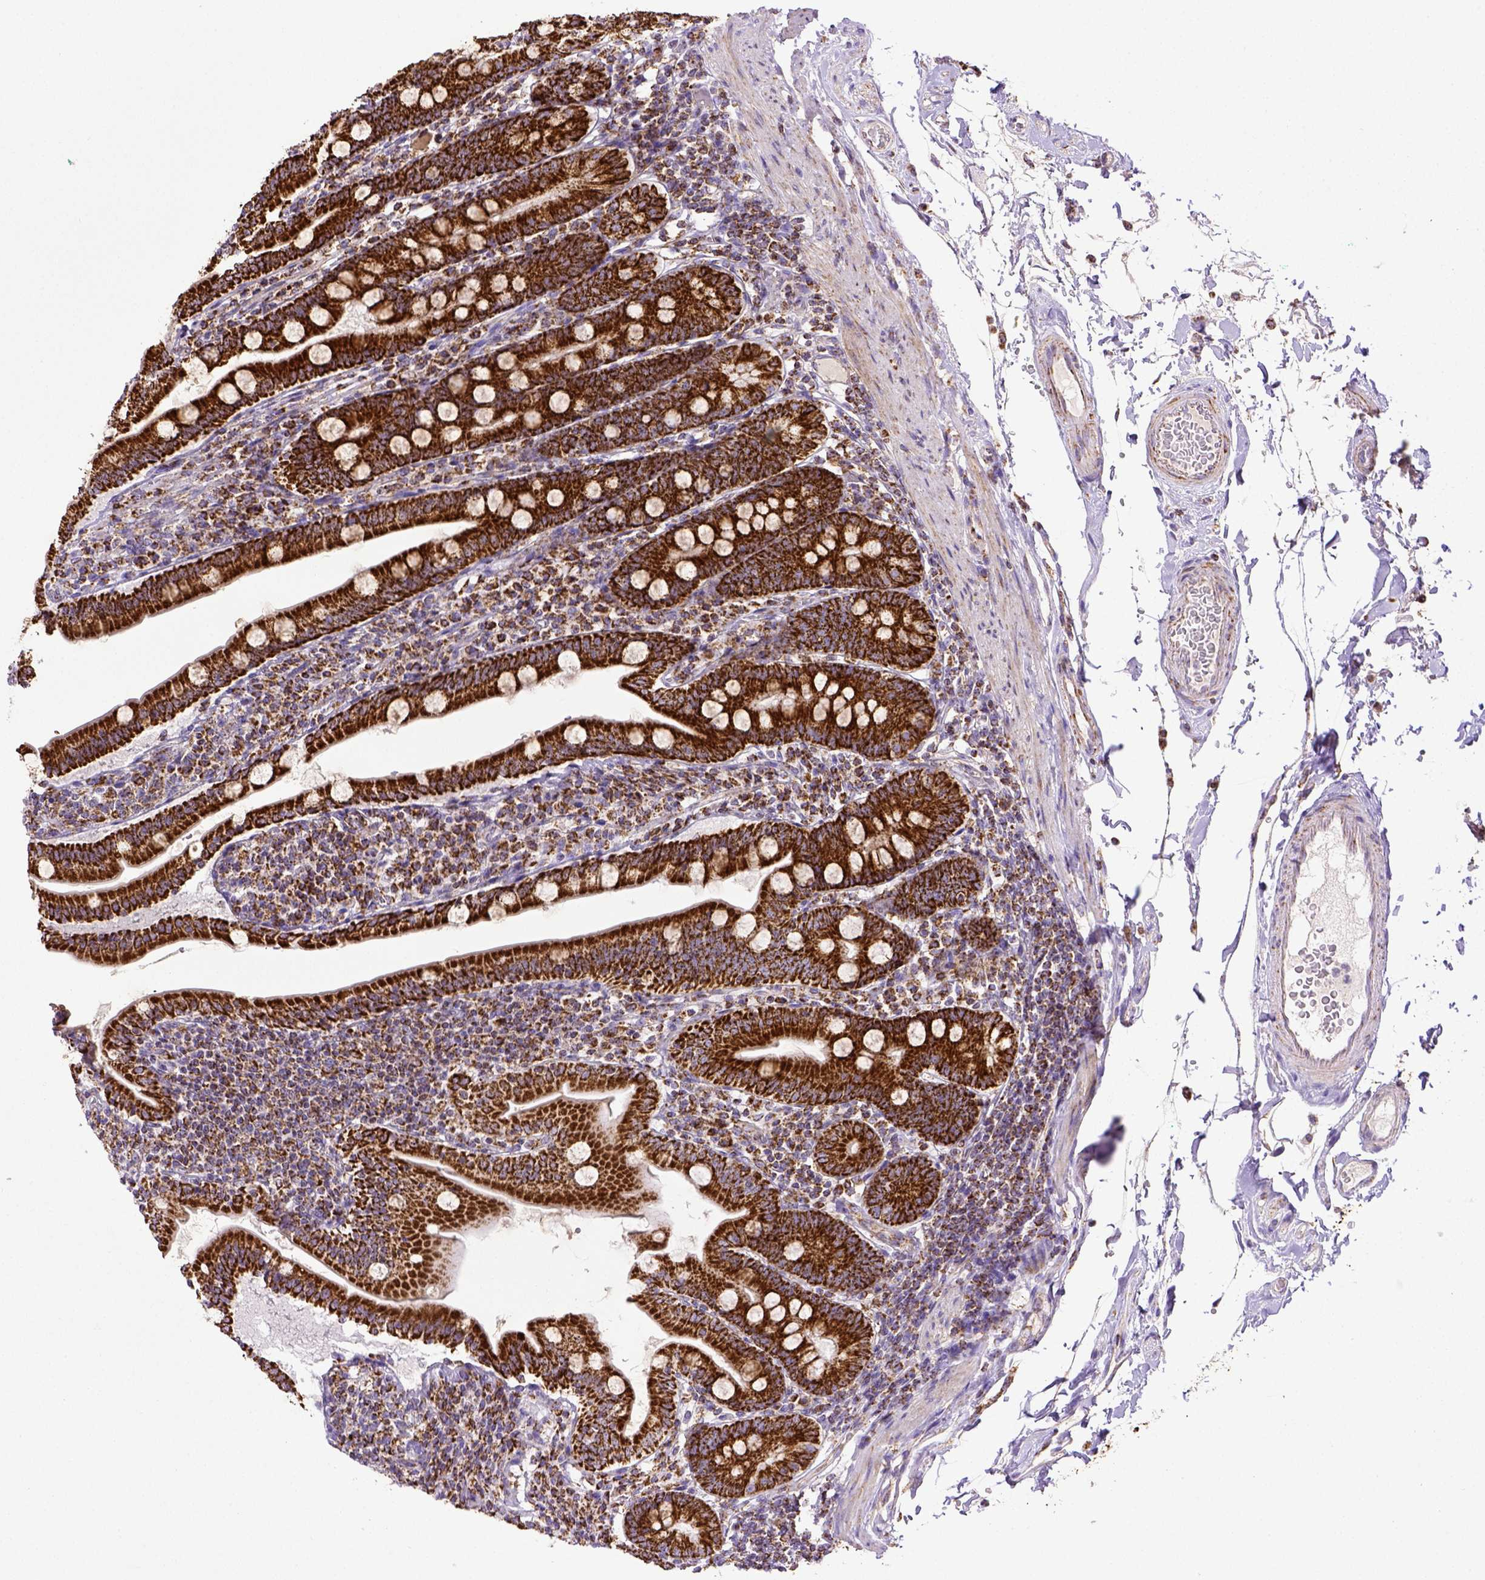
{"staining": {"intensity": "strong", "quantity": ">75%", "location": "cytoplasmic/membranous"}, "tissue": "duodenum", "cell_type": "Glandular cells", "image_type": "normal", "snomed": [{"axis": "morphology", "description": "Normal tissue, NOS"}, {"axis": "topography", "description": "Duodenum"}], "caption": "Human duodenum stained with a brown dye shows strong cytoplasmic/membranous positive positivity in about >75% of glandular cells.", "gene": "MT", "patient": {"sex": "female", "age": 67}}